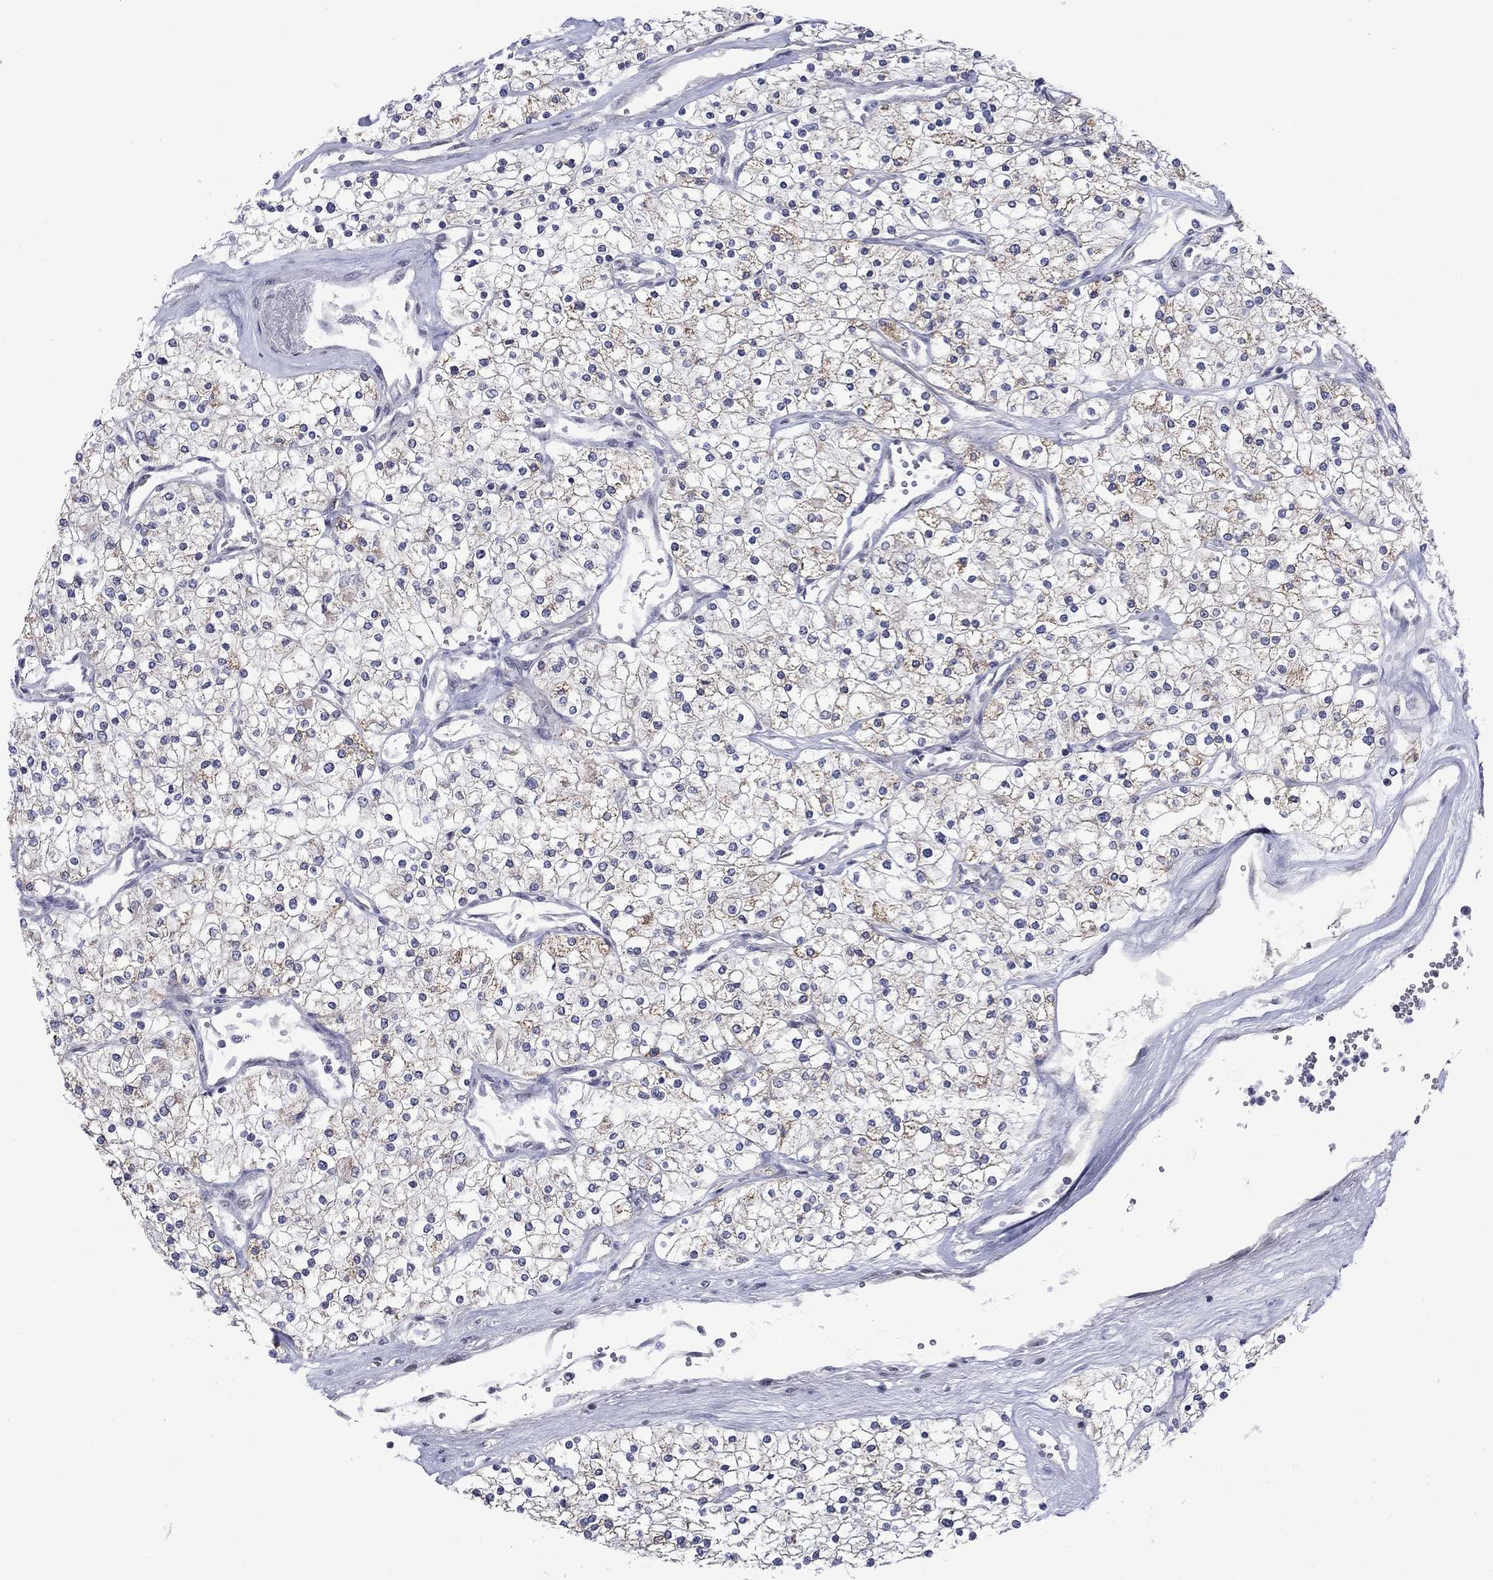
{"staining": {"intensity": "weak", "quantity": "<25%", "location": "cytoplasmic/membranous"}, "tissue": "renal cancer", "cell_type": "Tumor cells", "image_type": "cancer", "snomed": [{"axis": "morphology", "description": "Adenocarcinoma, NOS"}, {"axis": "topography", "description": "Kidney"}], "caption": "Tumor cells show no significant staining in renal cancer. (Brightfield microscopy of DAB (3,3'-diaminobenzidine) IHC at high magnification).", "gene": "KCNJ16", "patient": {"sex": "male", "age": 80}}